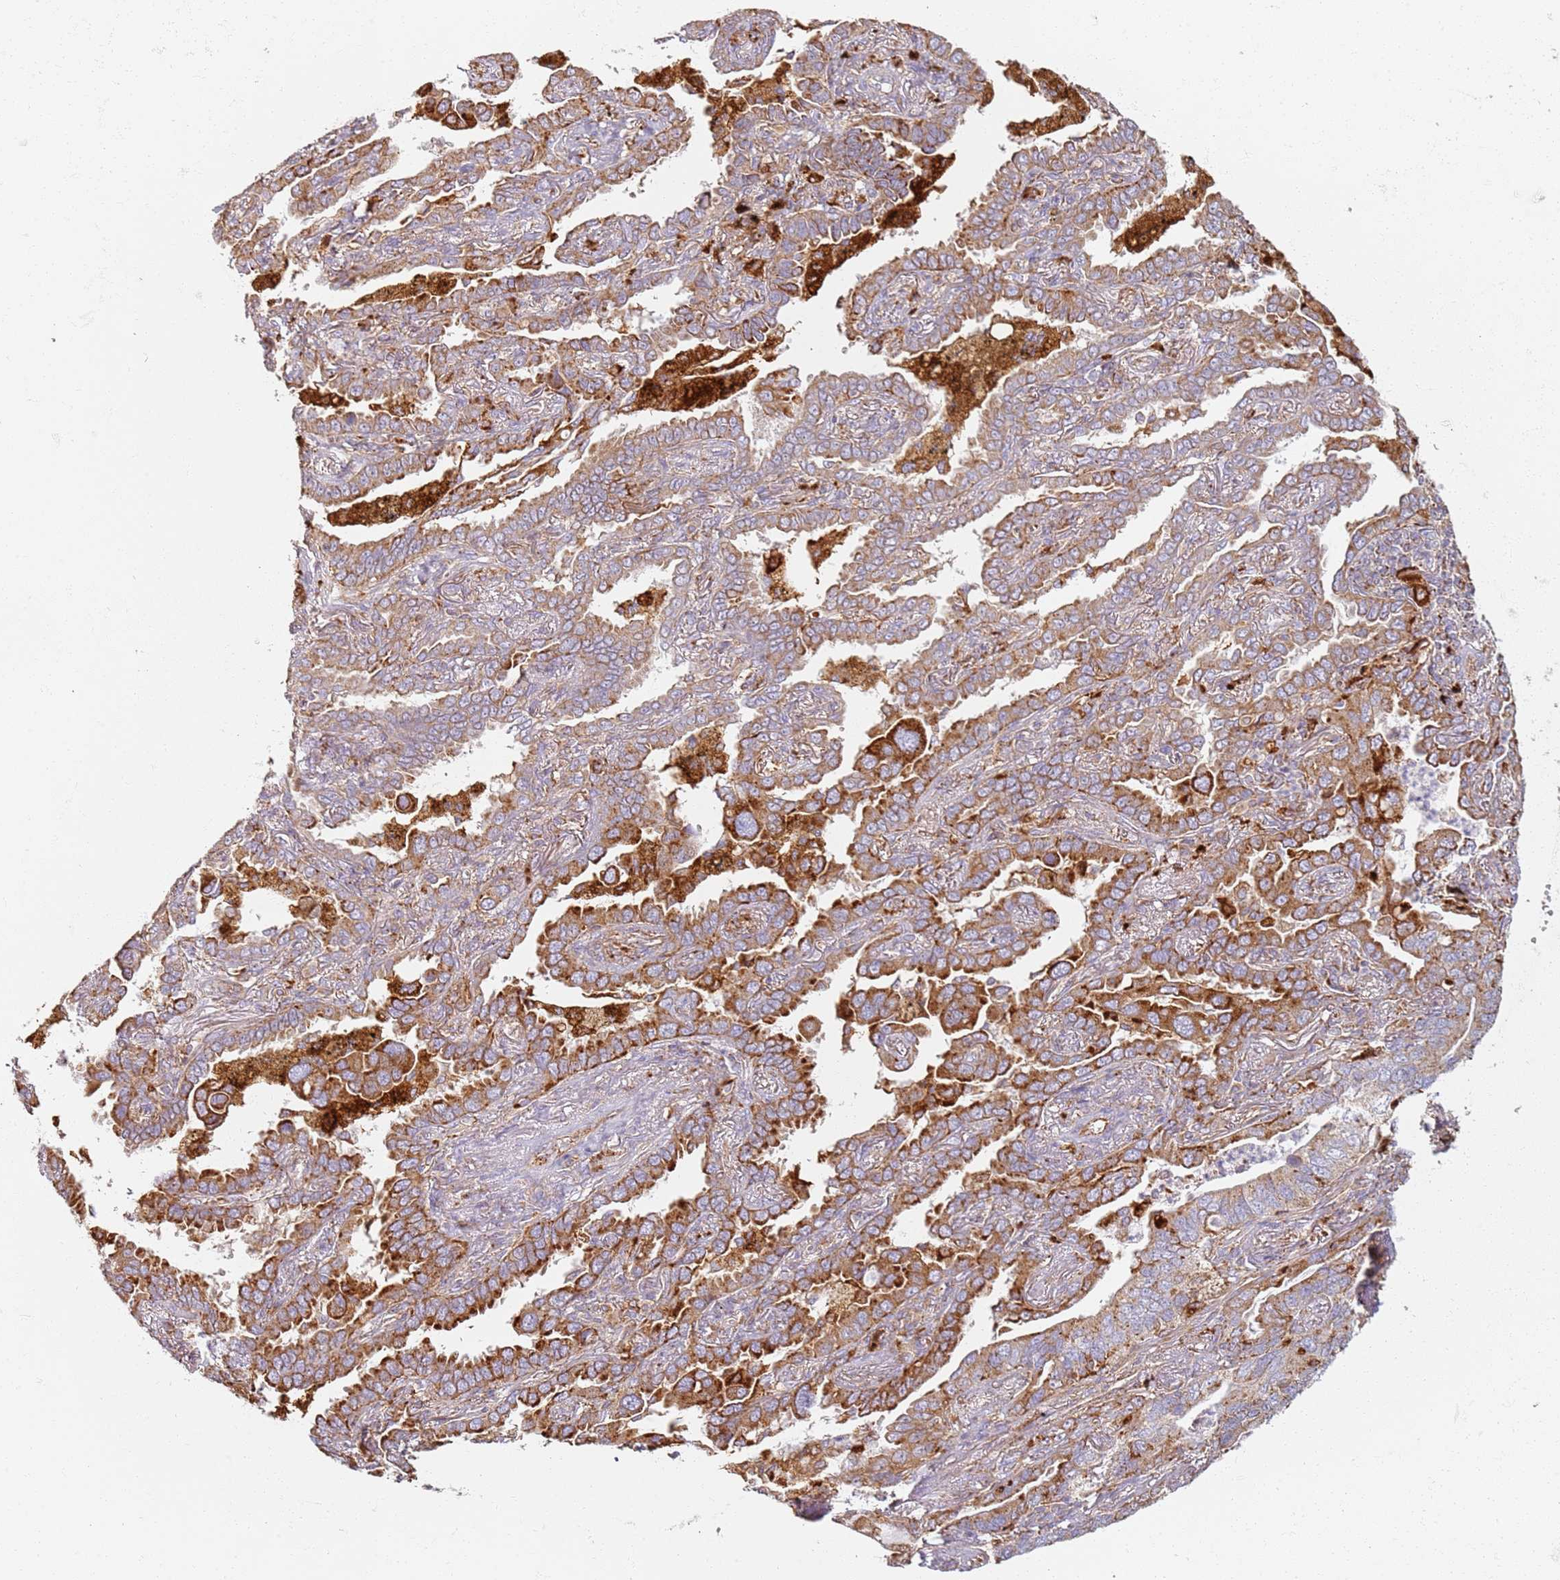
{"staining": {"intensity": "strong", "quantity": ">75%", "location": "cytoplasmic/membranous"}, "tissue": "lung cancer", "cell_type": "Tumor cells", "image_type": "cancer", "snomed": [{"axis": "morphology", "description": "Adenocarcinoma, NOS"}, {"axis": "topography", "description": "Lung"}], "caption": "Tumor cells demonstrate strong cytoplasmic/membranous expression in approximately >75% of cells in lung adenocarcinoma. (brown staining indicates protein expression, while blue staining denotes nuclei).", "gene": "PROKR2", "patient": {"sex": "male", "age": 67}}